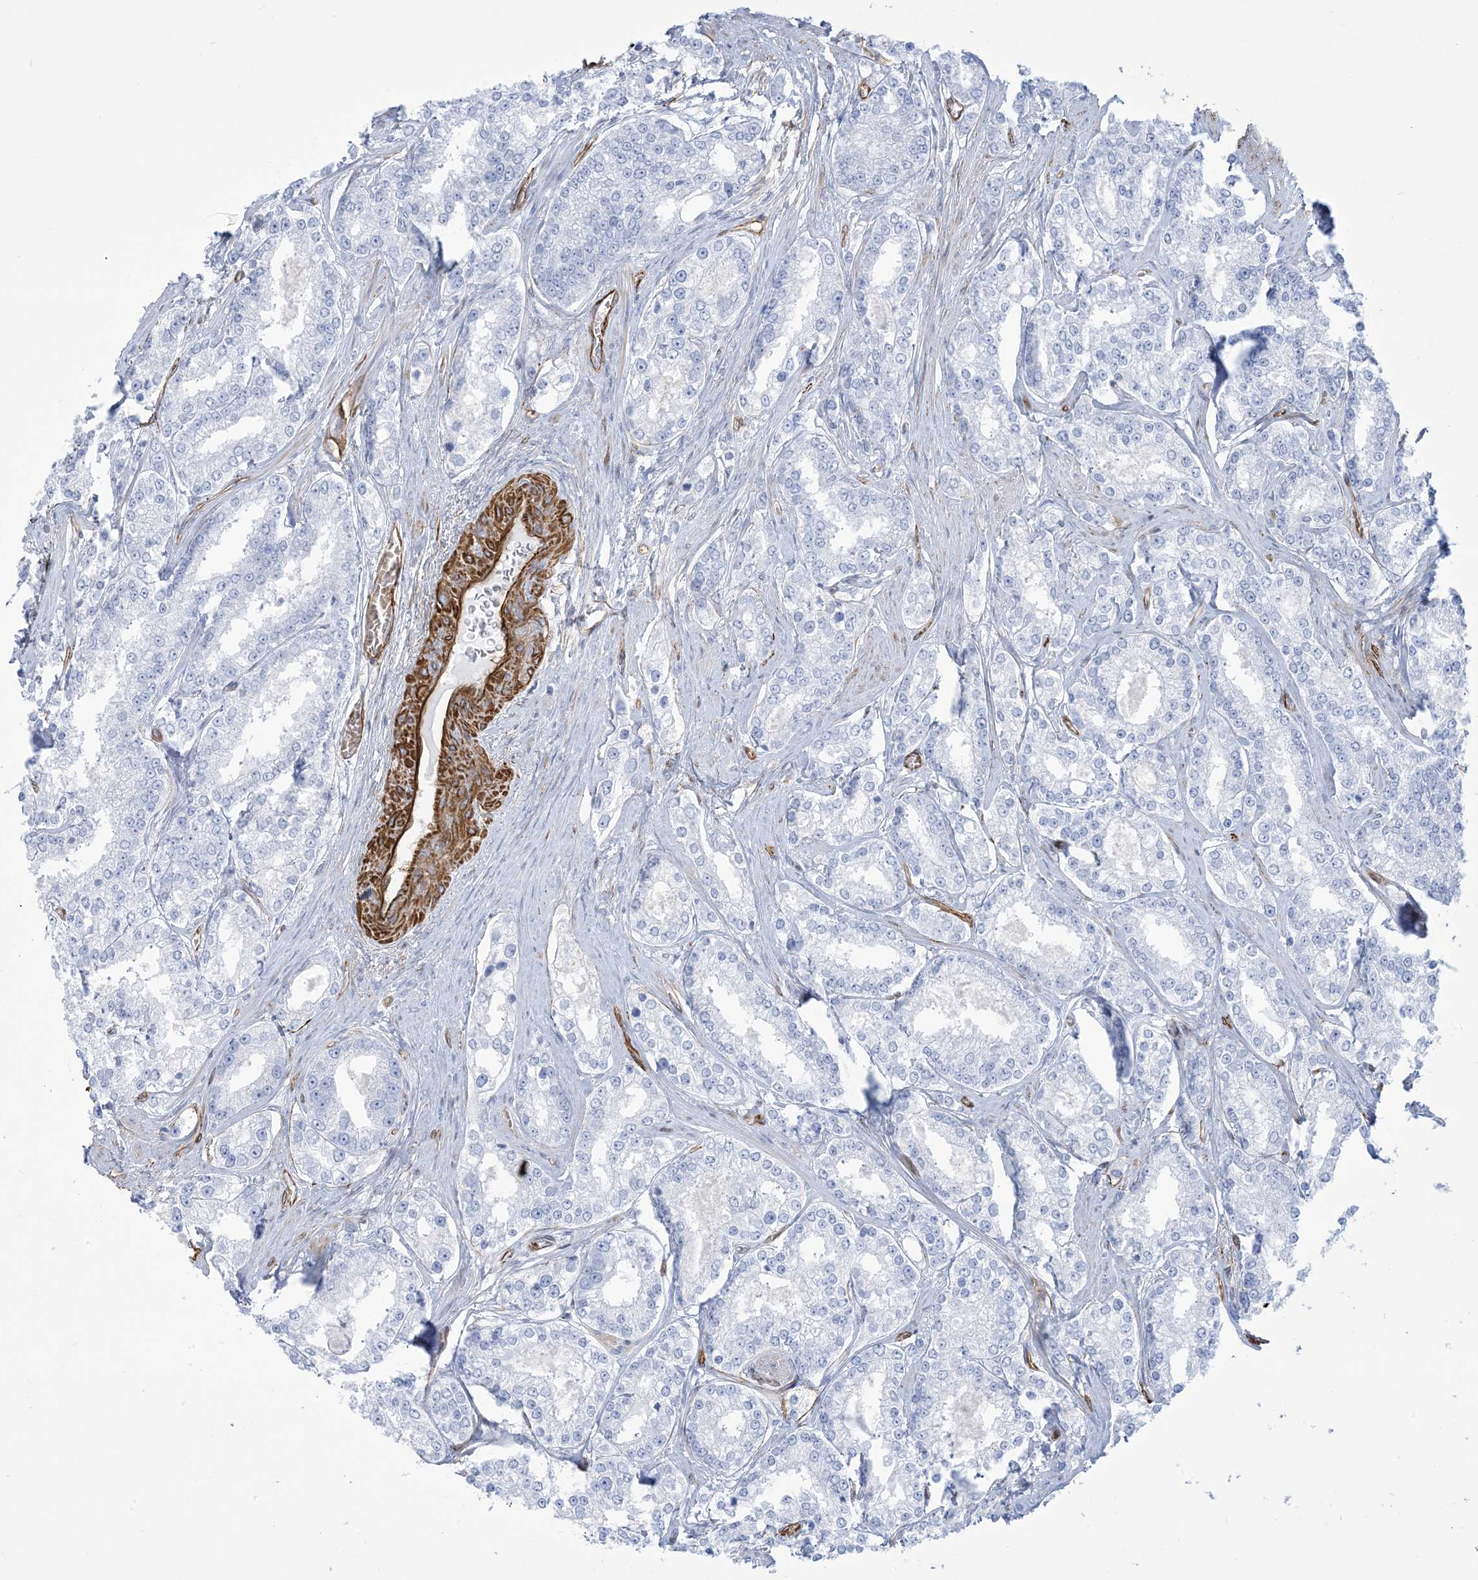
{"staining": {"intensity": "negative", "quantity": "none", "location": "none"}, "tissue": "prostate cancer", "cell_type": "Tumor cells", "image_type": "cancer", "snomed": [{"axis": "morphology", "description": "Normal tissue, NOS"}, {"axis": "morphology", "description": "Adenocarcinoma, High grade"}, {"axis": "topography", "description": "Prostate"}], "caption": "Immunohistochemical staining of human prostate cancer (high-grade adenocarcinoma) reveals no significant staining in tumor cells.", "gene": "B3GNT7", "patient": {"sex": "male", "age": 83}}